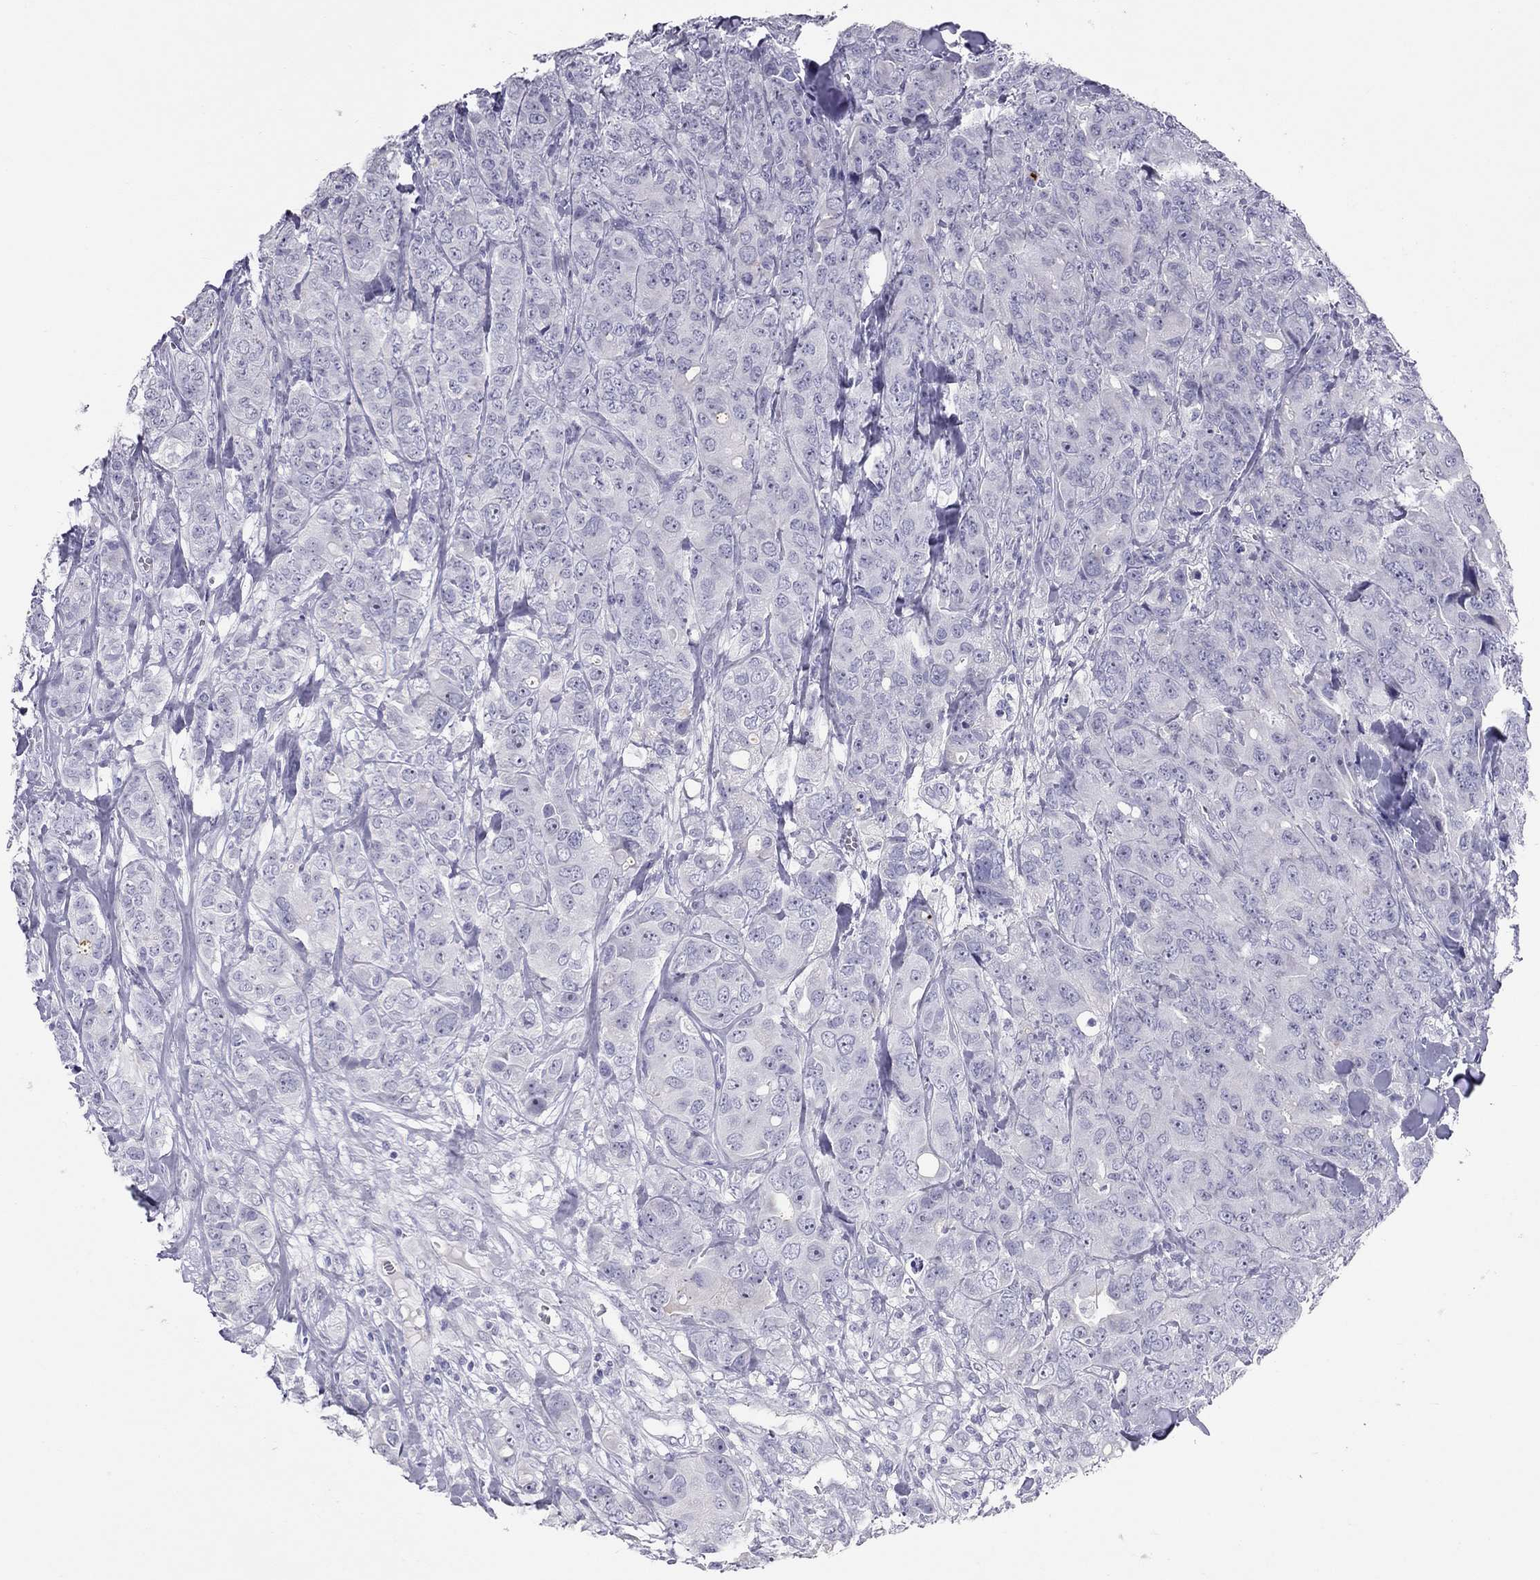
{"staining": {"intensity": "negative", "quantity": "none", "location": "none"}, "tissue": "breast cancer", "cell_type": "Tumor cells", "image_type": "cancer", "snomed": [{"axis": "morphology", "description": "Duct carcinoma"}, {"axis": "topography", "description": "Breast"}], "caption": "Protein analysis of breast cancer displays no significant expression in tumor cells. (Stains: DAB immunohistochemistry with hematoxylin counter stain, Microscopy: brightfield microscopy at high magnification).", "gene": "IL17REL", "patient": {"sex": "female", "age": 43}}